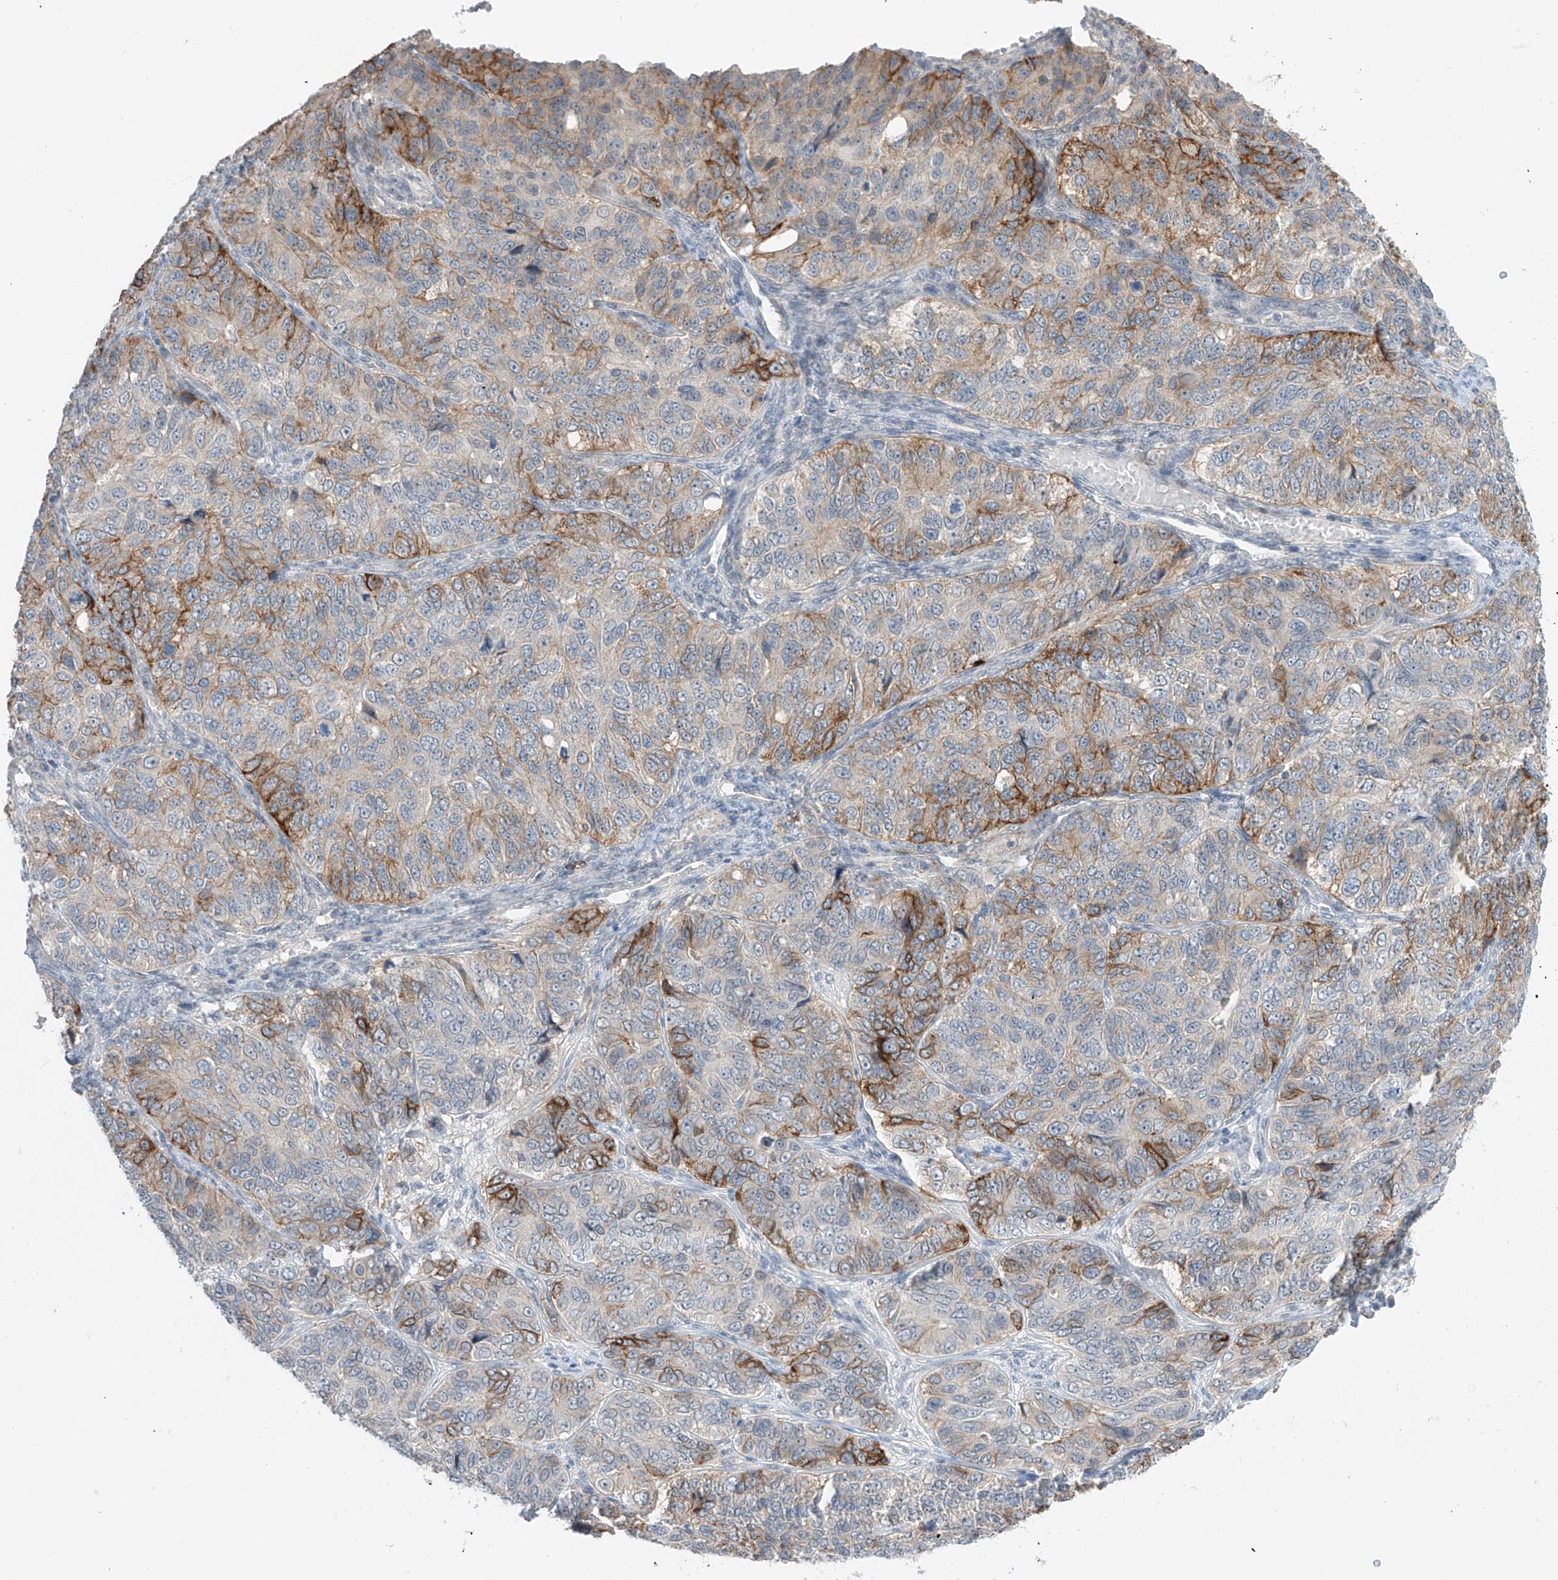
{"staining": {"intensity": "moderate", "quantity": "<25%", "location": "cytoplasmic/membranous"}, "tissue": "ovarian cancer", "cell_type": "Tumor cells", "image_type": "cancer", "snomed": [{"axis": "morphology", "description": "Carcinoma, endometroid"}, {"axis": "topography", "description": "Ovary"}], "caption": "DAB (3,3'-diaminobenzidine) immunohistochemical staining of endometroid carcinoma (ovarian) displays moderate cytoplasmic/membranous protein staining in about <25% of tumor cells.", "gene": "ABLIM2", "patient": {"sex": "female", "age": 51}}